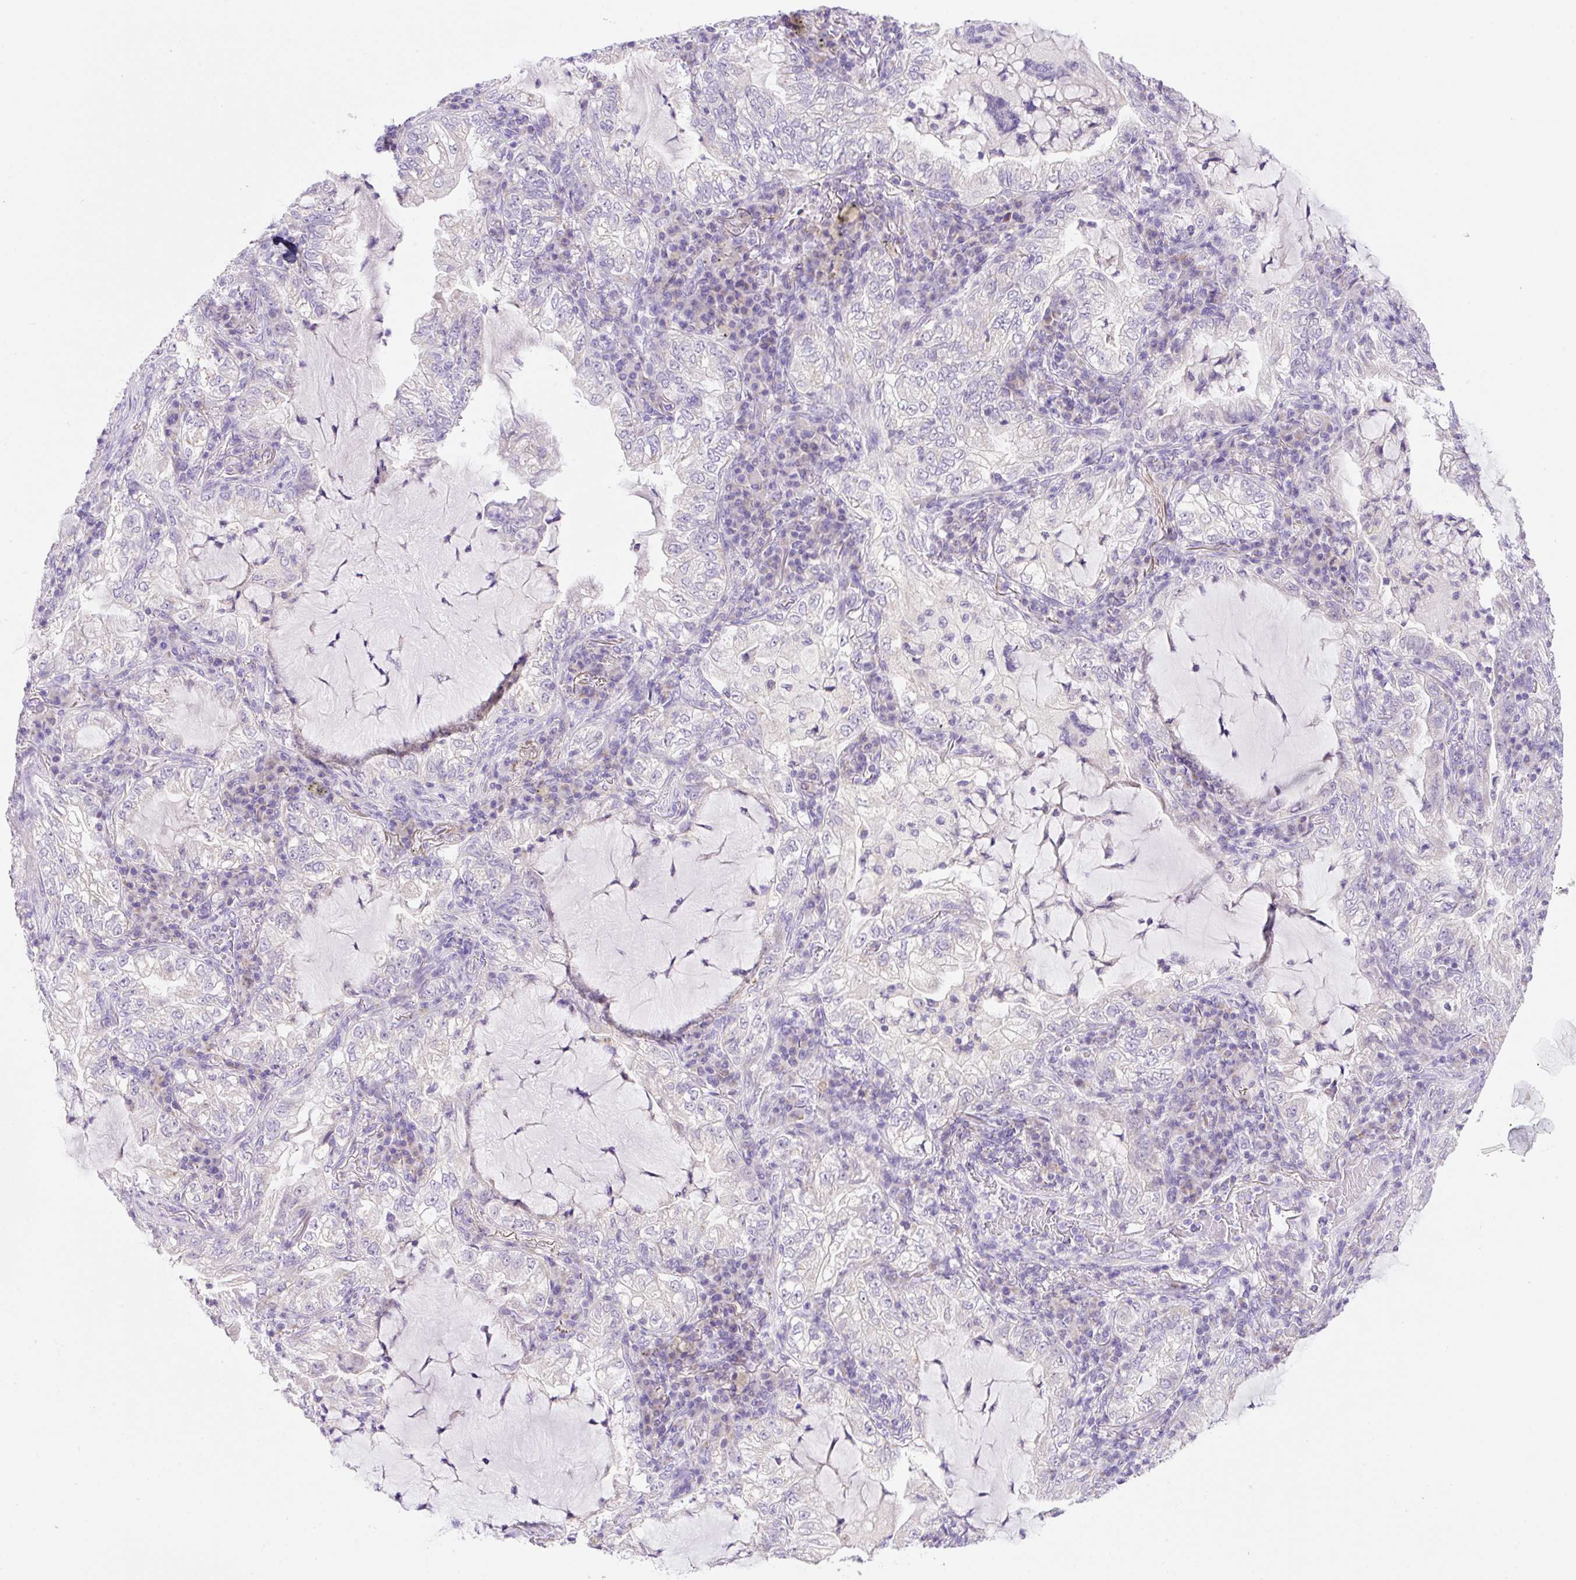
{"staining": {"intensity": "negative", "quantity": "none", "location": "none"}, "tissue": "lung cancer", "cell_type": "Tumor cells", "image_type": "cancer", "snomed": [{"axis": "morphology", "description": "Adenocarcinoma, NOS"}, {"axis": "topography", "description": "Lung"}], "caption": "A histopathology image of human adenocarcinoma (lung) is negative for staining in tumor cells. The staining was performed using DAB (3,3'-diaminobenzidine) to visualize the protein expression in brown, while the nuclei were stained in blue with hematoxylin (Magnification: 20x).", "gene": "NDST3", "patient": {"sex": "female", "age": 73}}